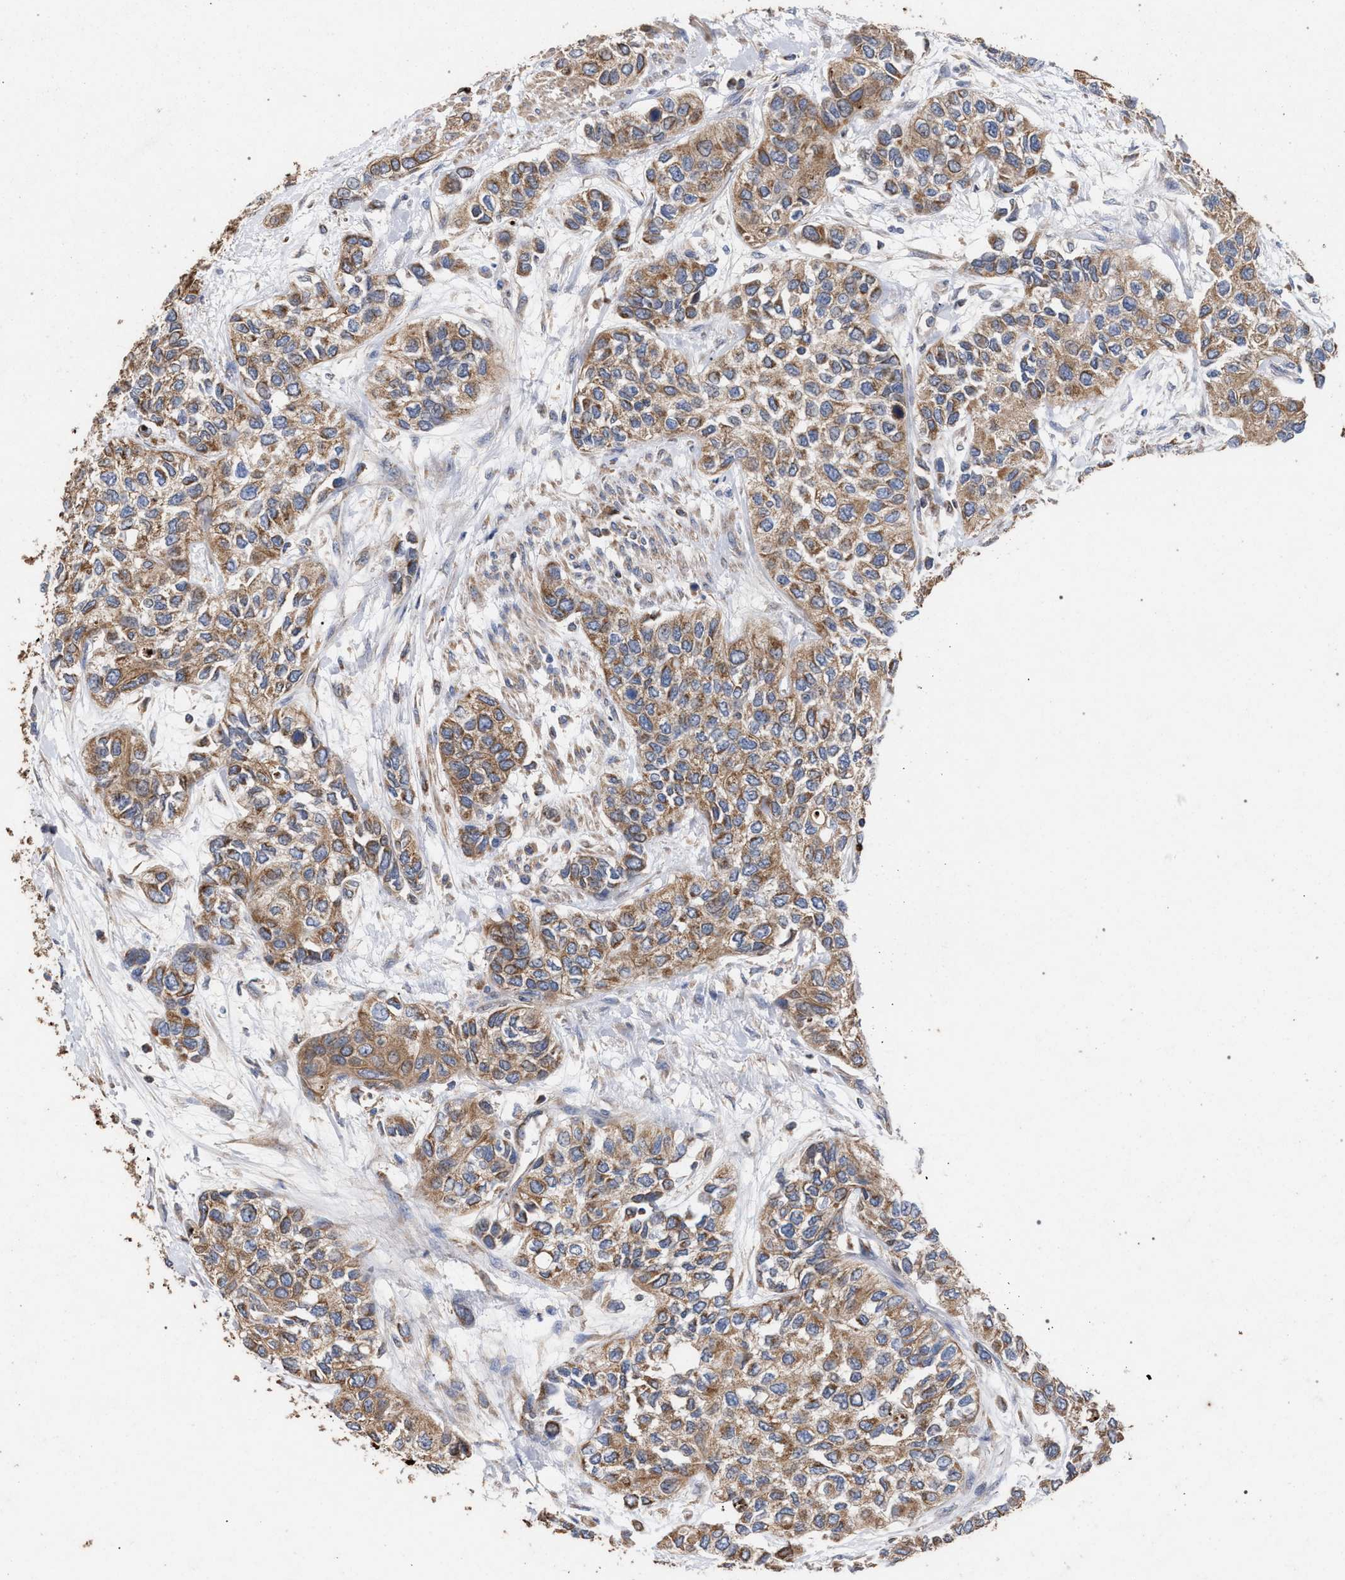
{"staining": {"intensity": "moderate", "quantity": ">75%", "location": "cytoplasmic/membranous"}, "tissue": "urothelial cancer", "cell_type": "Tumor cells", "image_type": "cancer", "snomed": [{"axis": "morphology", "description": "Urothelial carcinoma, High grade"}, {"axis": "topography", "description": "Urinary bladder"}], "caption": "About >75% of tumor cells in human urothelial cancer display moderate cytoplasmic/membranous protein positivity as visualized by brown immunohistochemical staining.", "gene": "BCL2L12", "patient": {"sex": "female", "age": 56}}